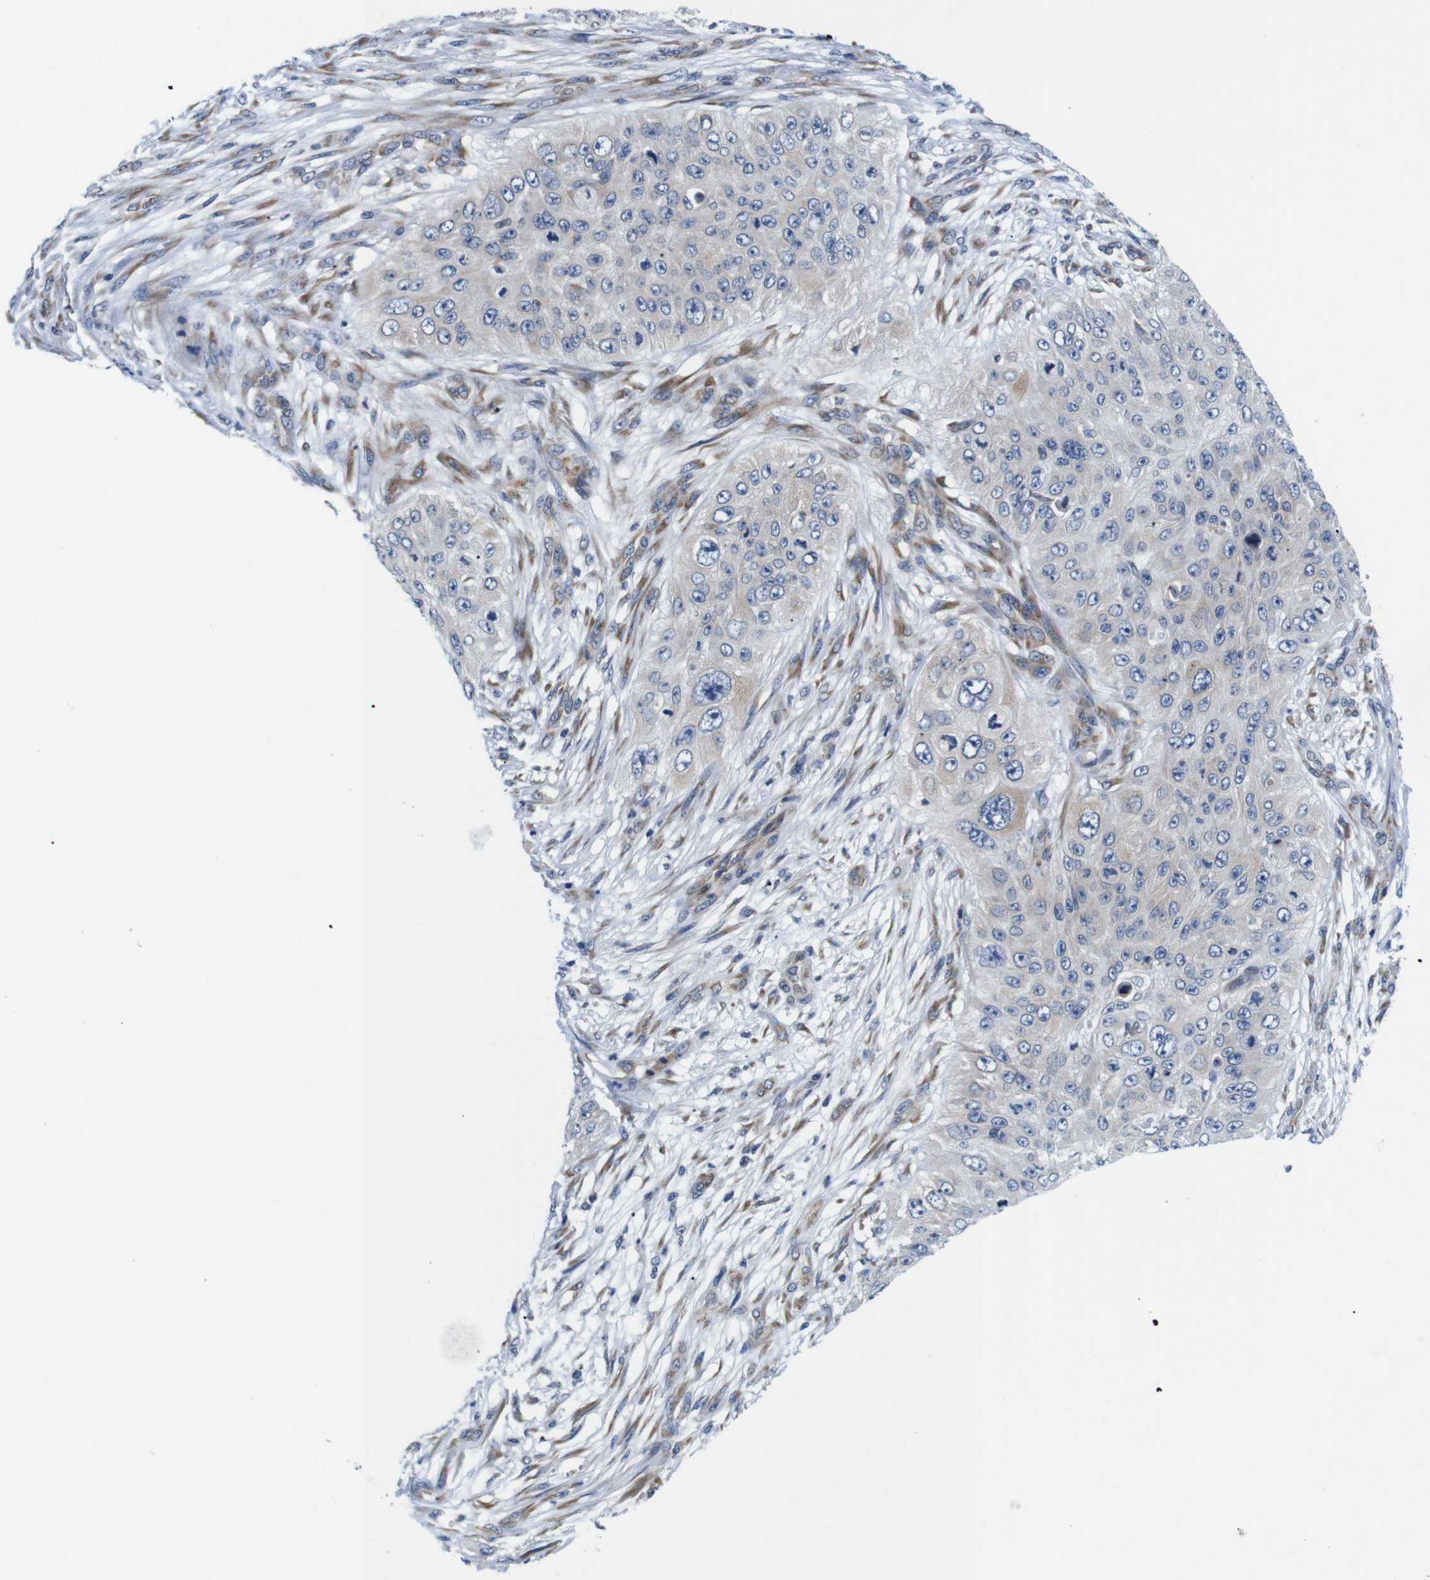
{"staining": {"intensity": "negative", "quantity": "none", "location": "none"}, "tissue": "skin cancer", "cell_type": "Tumor cells", "image_type": "cancer", "snomed": [{"axis": "morphology", "description": "Squamous cell carcinoma, NOS"}, {"axis": "topography", "description": "Skin"}], "caption": "Tumor cells are negative for brown protein staining in skin cancer (squamous cell carcinoma). (DAB immunohistochemistry (IHC) with hematoxylin counter stain).", "gene": "HACD3", "patient": {"sex": "female", "age": 80}}